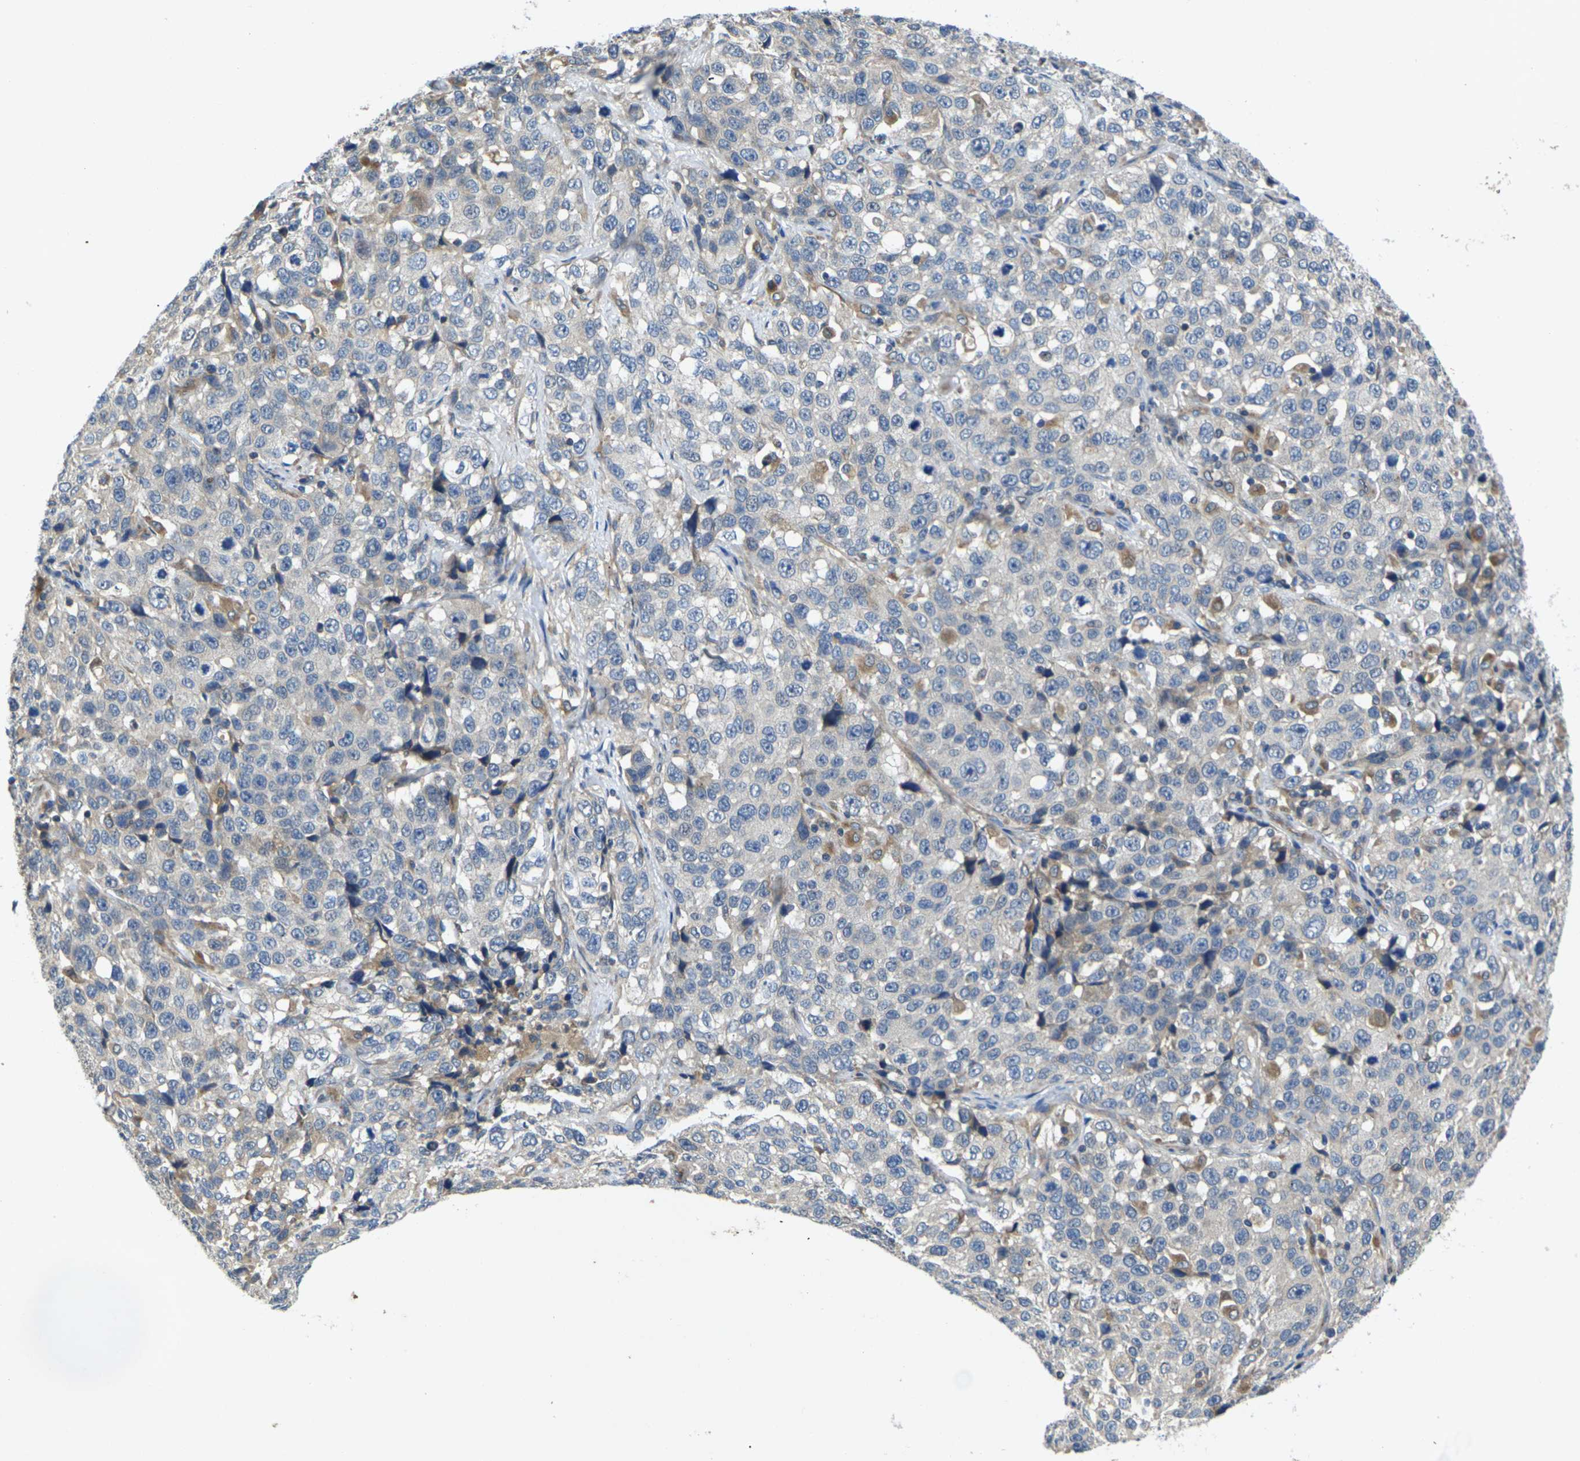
{"staining": {"intensity": "negative", "quantity": "none", "location": "none"}, "tissue": "stomach cancer", "cell_type": "Tumor cells", "image_type": "cancer", "snomed": [{"axis": "morphology", "description": "Normal tissue, NOS"}, {"axis": "morphology", "description": "Adenocarcinoma, NOS"}, {"axis": "topography", "description": "Stomach"}], "caption": "This is a photomicrograph of IHC staining of stomach cancer (adenocarcinoma), which shows no positivity in tumor cells.", "gene": "KIF1B", "patient": {"sex": "male", "age": 48}}